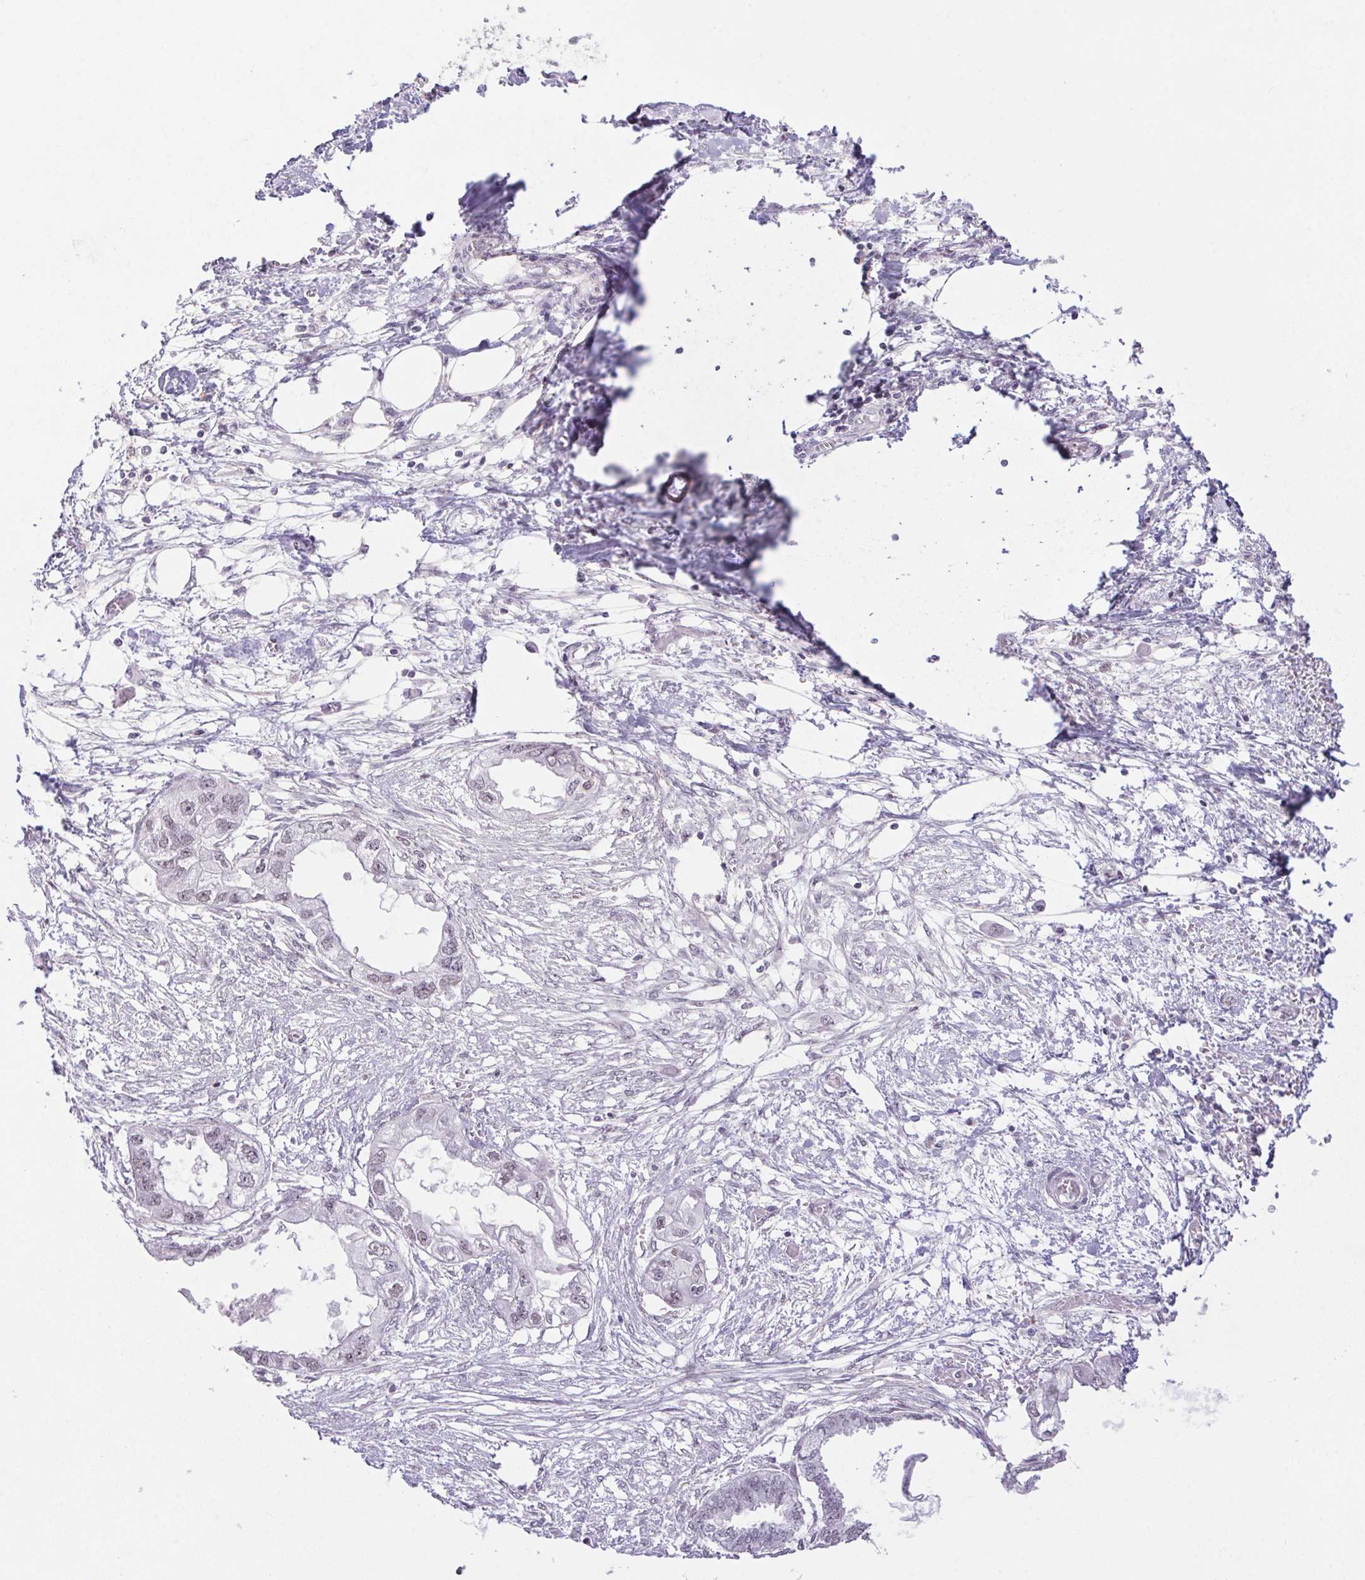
{"staining": {"intensity": "weak", "quantity": "<25%", "location": "nuclear"}, "tissue": "endometrial cancer", "cell_type": "Tumor cells", "image_type": "cancer", "snomed": [{"axis": "morphology", "description": "Adenocarcinoma, NOS"}, {"axis": "morphology", "description": "Adenocarcinoma, metastatic, NOS"}, {"axis": "topography", "description": "Adipose tissue"}, {"axis": "topography", "description": "Endometrium"}], "caption": "Immunohistochemical staining of endometrial adenocarcinoma displays no significant positivity in tumor cells.", "gene": "DDX17", "patient": {"sex": "female", "age": 67}}